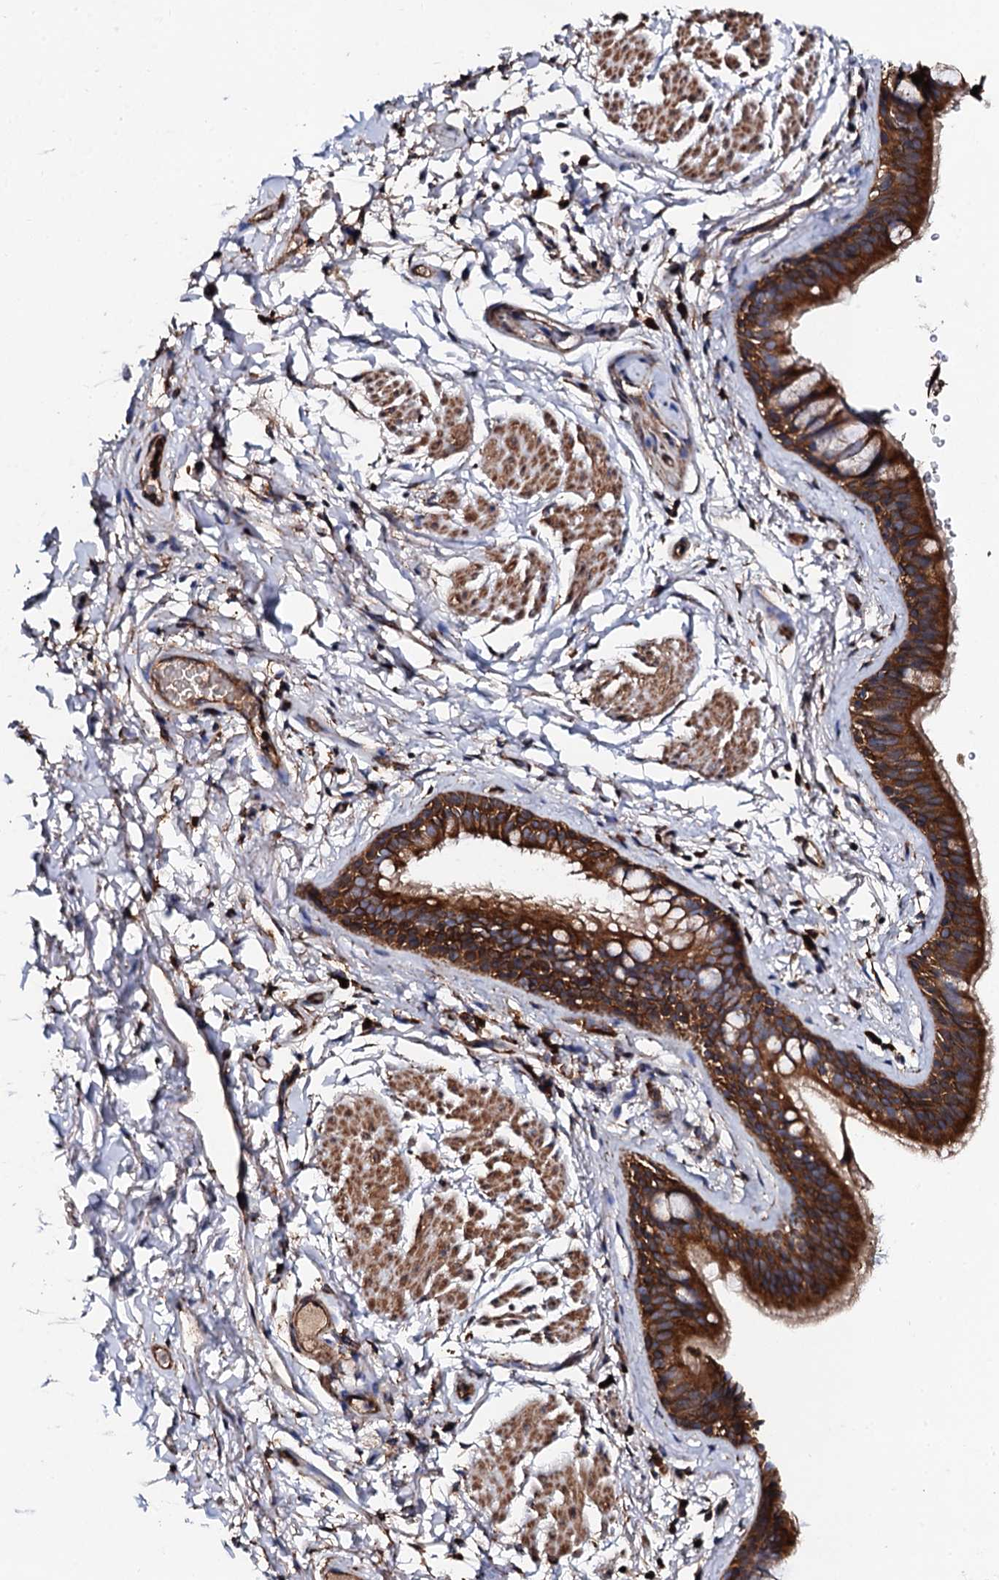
{"staining": {"intensity": "moderate", "quantity": ">75%", "location": "cytoplasmic/membranous"}, "tissue": "bronchus", "cell_type": "Respiratory epithelial cells", "image_type": "normal", "snomed": [{"axis": "morphology", "description": "Normal tissue, NOS"}, {"axis": "topography", "description": "Cartilage tissue"}], "caption": "The histopathology image reveals a brown stain indicating the presence of a protein in the cytoplasmic/membranous of respiratory epithelial cells in bronchus. (DAB = brown stain, brightfield microscopy at high magnification).", "gene": "CKAP5", "patient": {"sex": "male", "age": 63}}